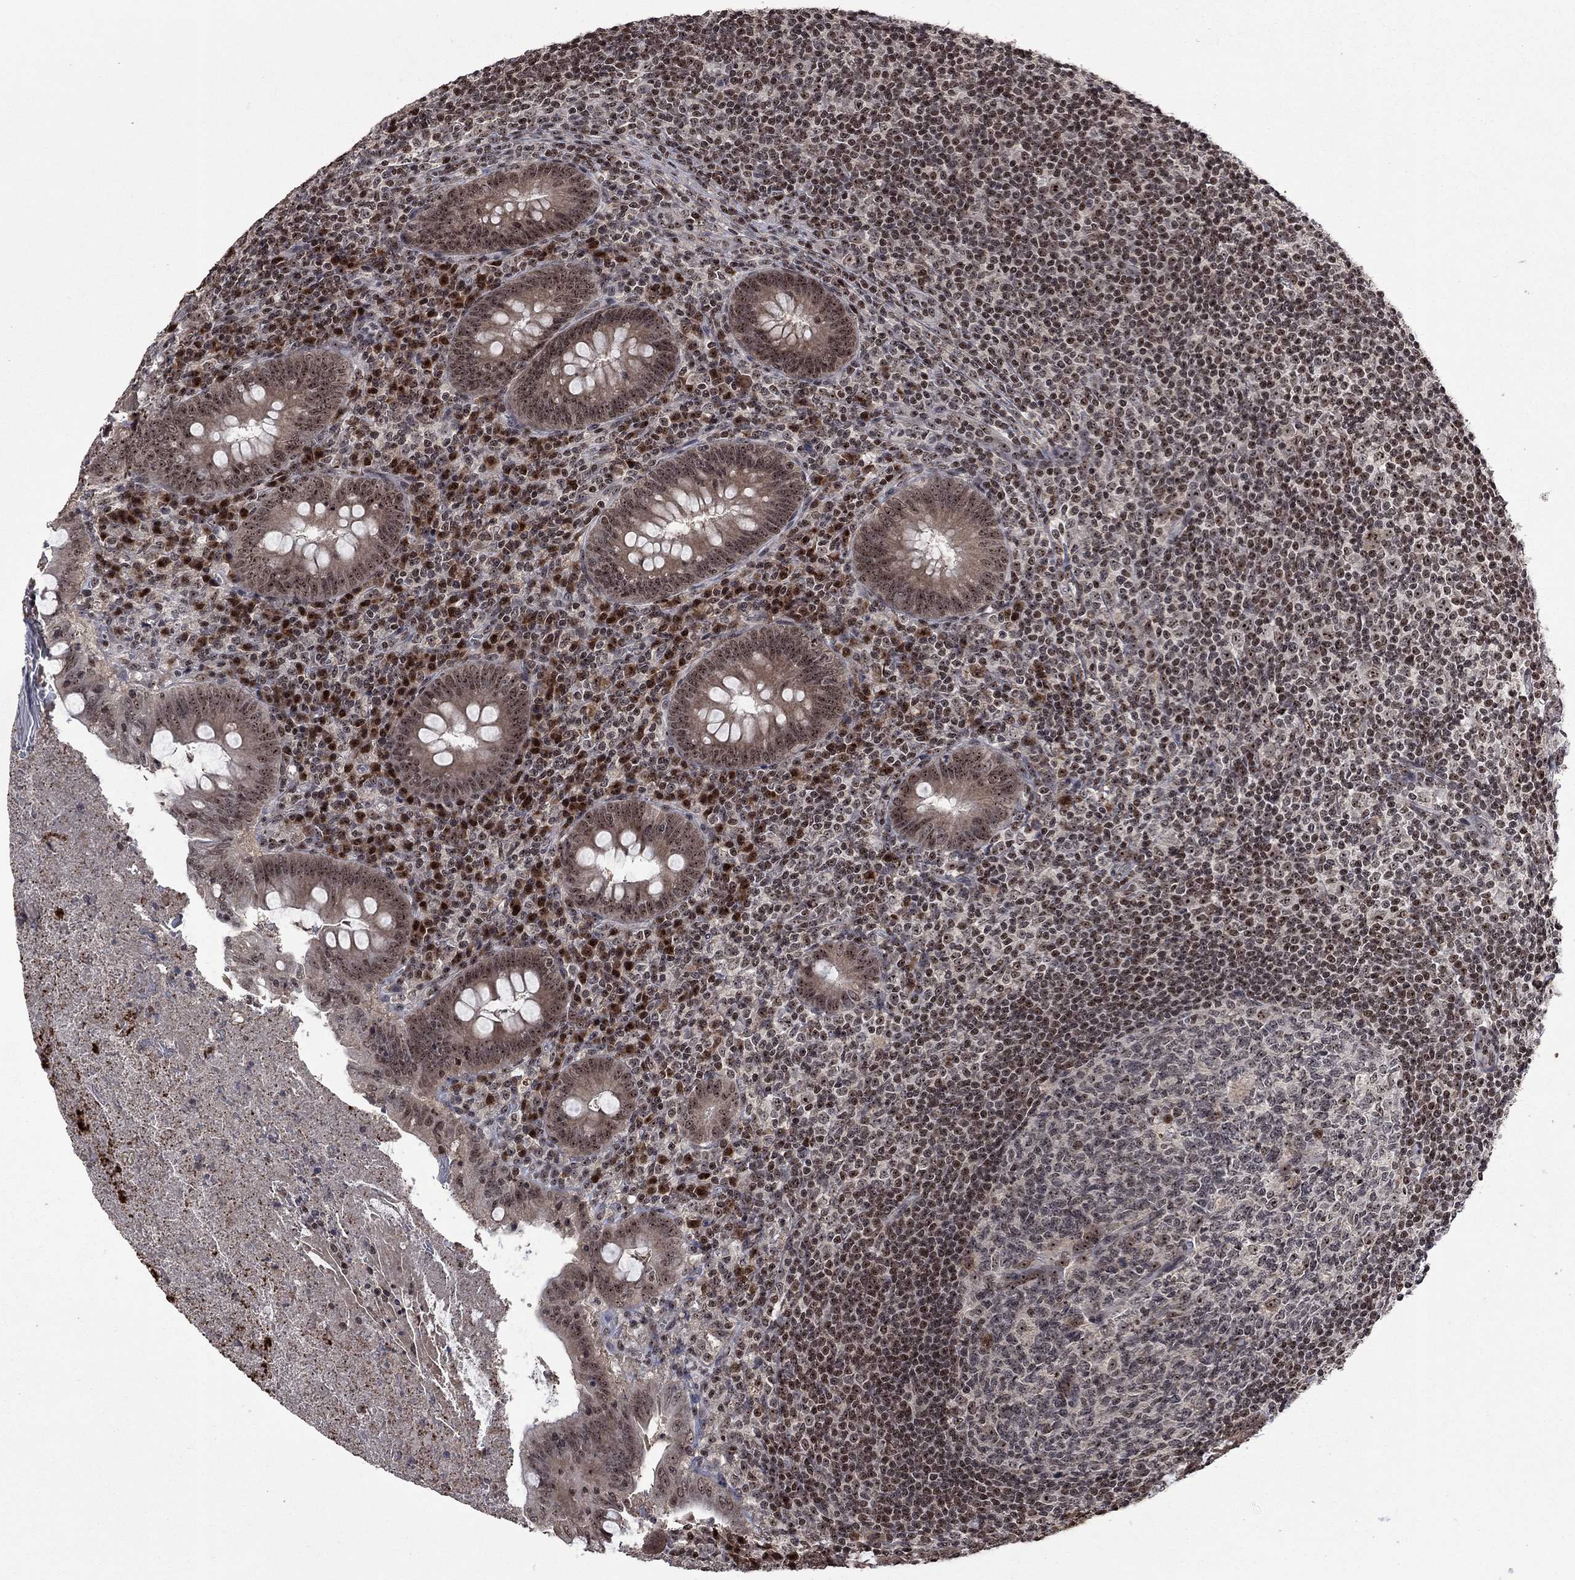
{"staining": {"intensity": "weak", "quantity": "25%-75%", "location": "nuclear"}, "tissue": "appendix", "cell_type": "Glandular cells", "image_type": "normal", "snomed": [{"axis": "morphology", "description": "Normal tissue, NOS"}, {"axis": "topography", "description": "Appendix"}], "caption": "Glandular cells display low levels of weak nuclear positivity in approximately 25%-75% of cells in unremarkable human appendix.", "gene": "FBLL1", "patient": {"sex": "male", "age": 47}}